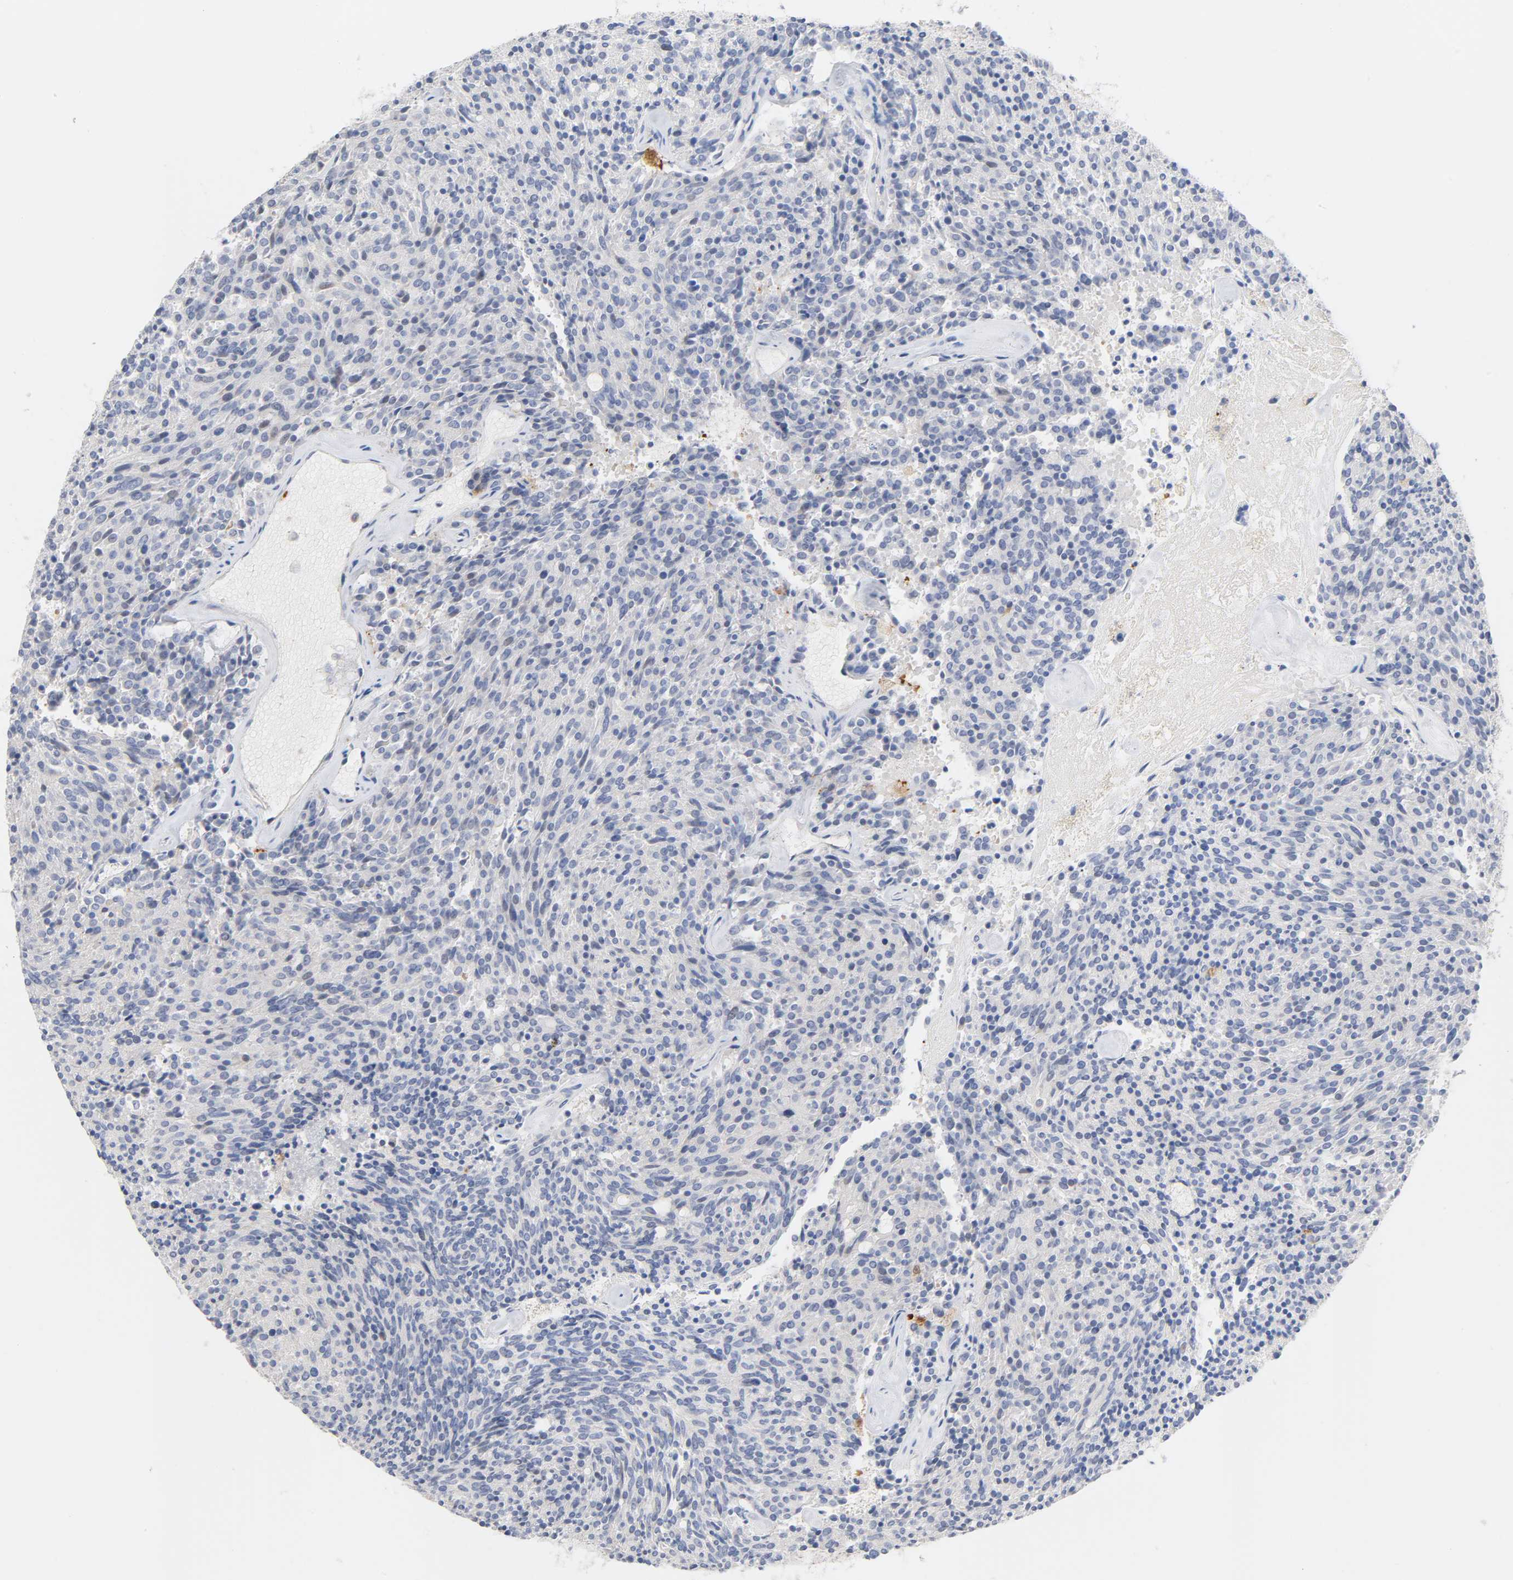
{"staining": {"intensity": "negative", "quantity": "none", "location": "none"}, "tissue": "carcinoid", "cell_type": "Tumor cells", "image_type": "cancer", "snomed": [{"axis": "morphology", "description": "Carcinoid, malignant, NOS"}, {"axis": "topography", "description": "Pancreas"}], "caption": "The micrograph reveals no significant positivity in tumor cells of carcinoid.", "gene": "IL18", "patient": {"sex": "female", "age": 54}}